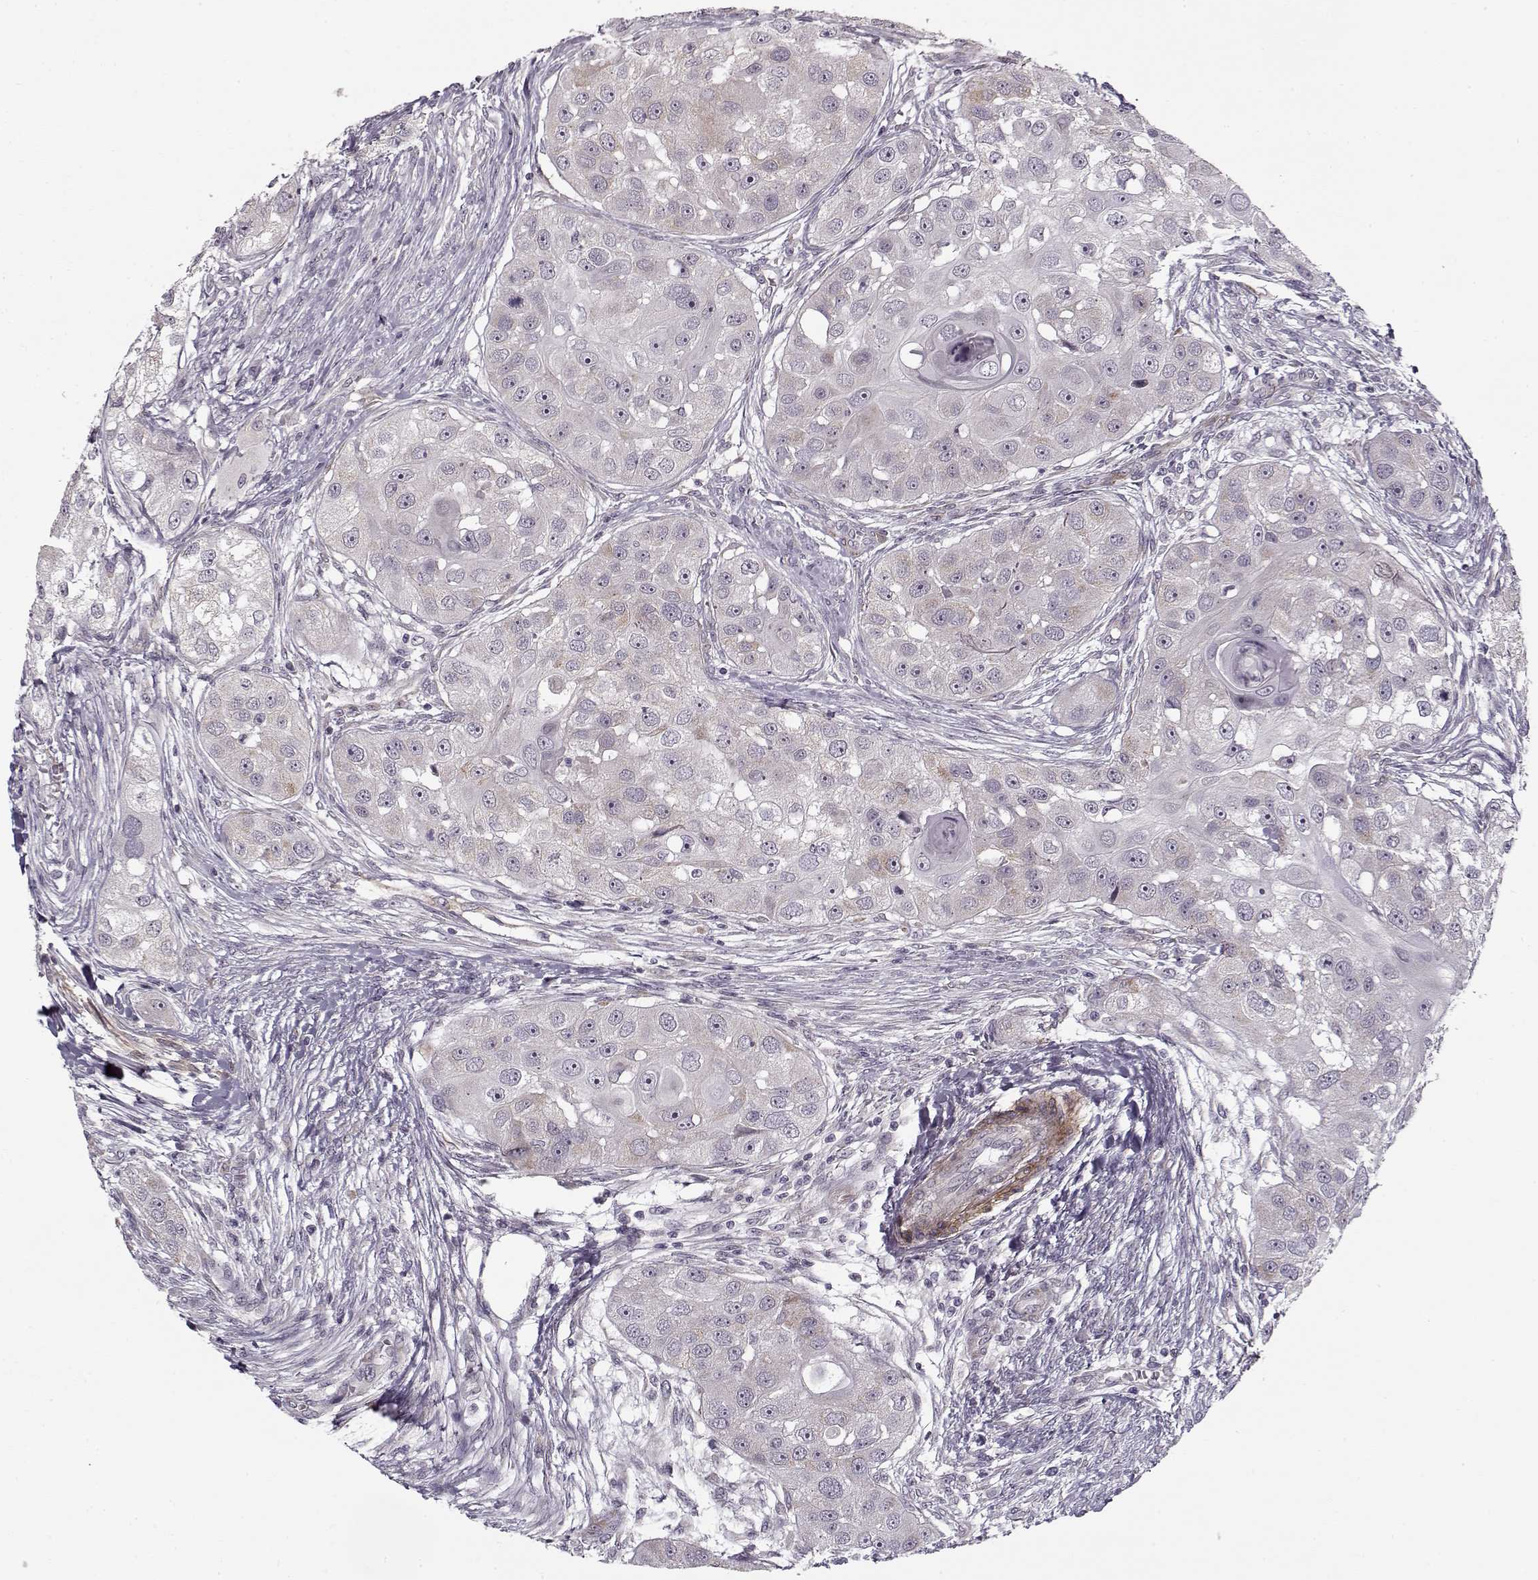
{"staining": {"intensity": "weak", "quantity": "<25%", "location": "cytoplasmic/membranous"}, "tissue": "head and neck cancer", "cell_type": "Tumor cells", "image_type": "cancer", "snomed": [{"axis": "morphology", "description": "Squamous cell carcinoma, NOS"}, {"axis": "topography", "description": "Head-Neck"}], "caption": "Protein analysis of head and neck squamous cell carcinoma demonstrates no significant staining in tumor cells.", "gene": "LAMB2", "patient": {"sex": "male", "age": 51}}